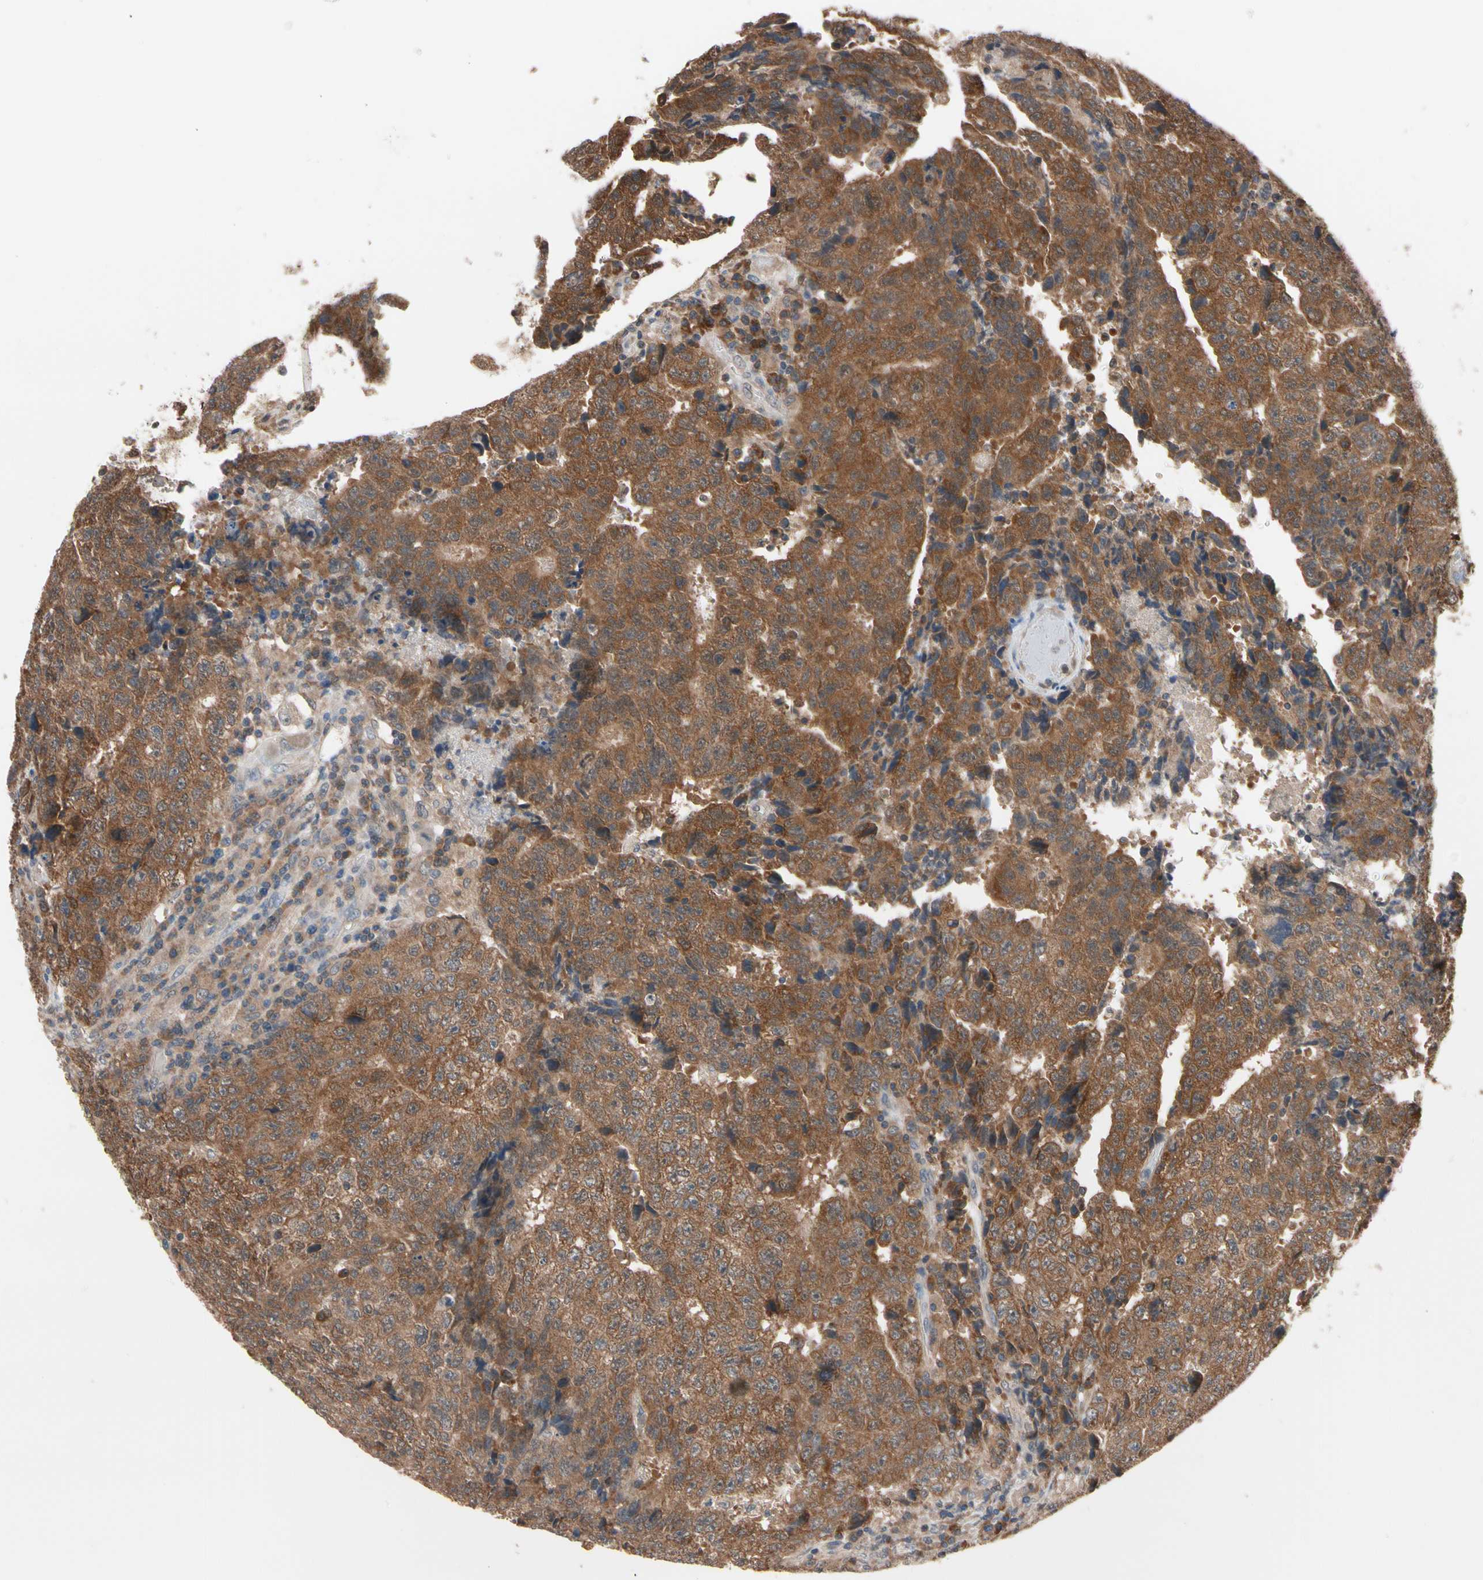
{"staining": {"intensity": "strong", "quantity": ">75%", "location": "cytoplasmic/membranous"}, "tissue": "testis cancer", "cell_type": "Tumor cells", "image_type": "cancer", "snomed": [{"axis": "morphology", "description": "Necrosis, NOS"}, {"axis": "morphology", "description": "Carcinoma, Embryonal, NOS"}, {"axis": "topography", "description": "Testis"}], "caption": "Immunohistochemistry of human embryonal carcinoma (testis) shows high levels of strong cytoplasmic/membranous staining in about >75% of tumor cells.", "gene": "MTHFS", "patient": {"sex": "male", "age": 19}}